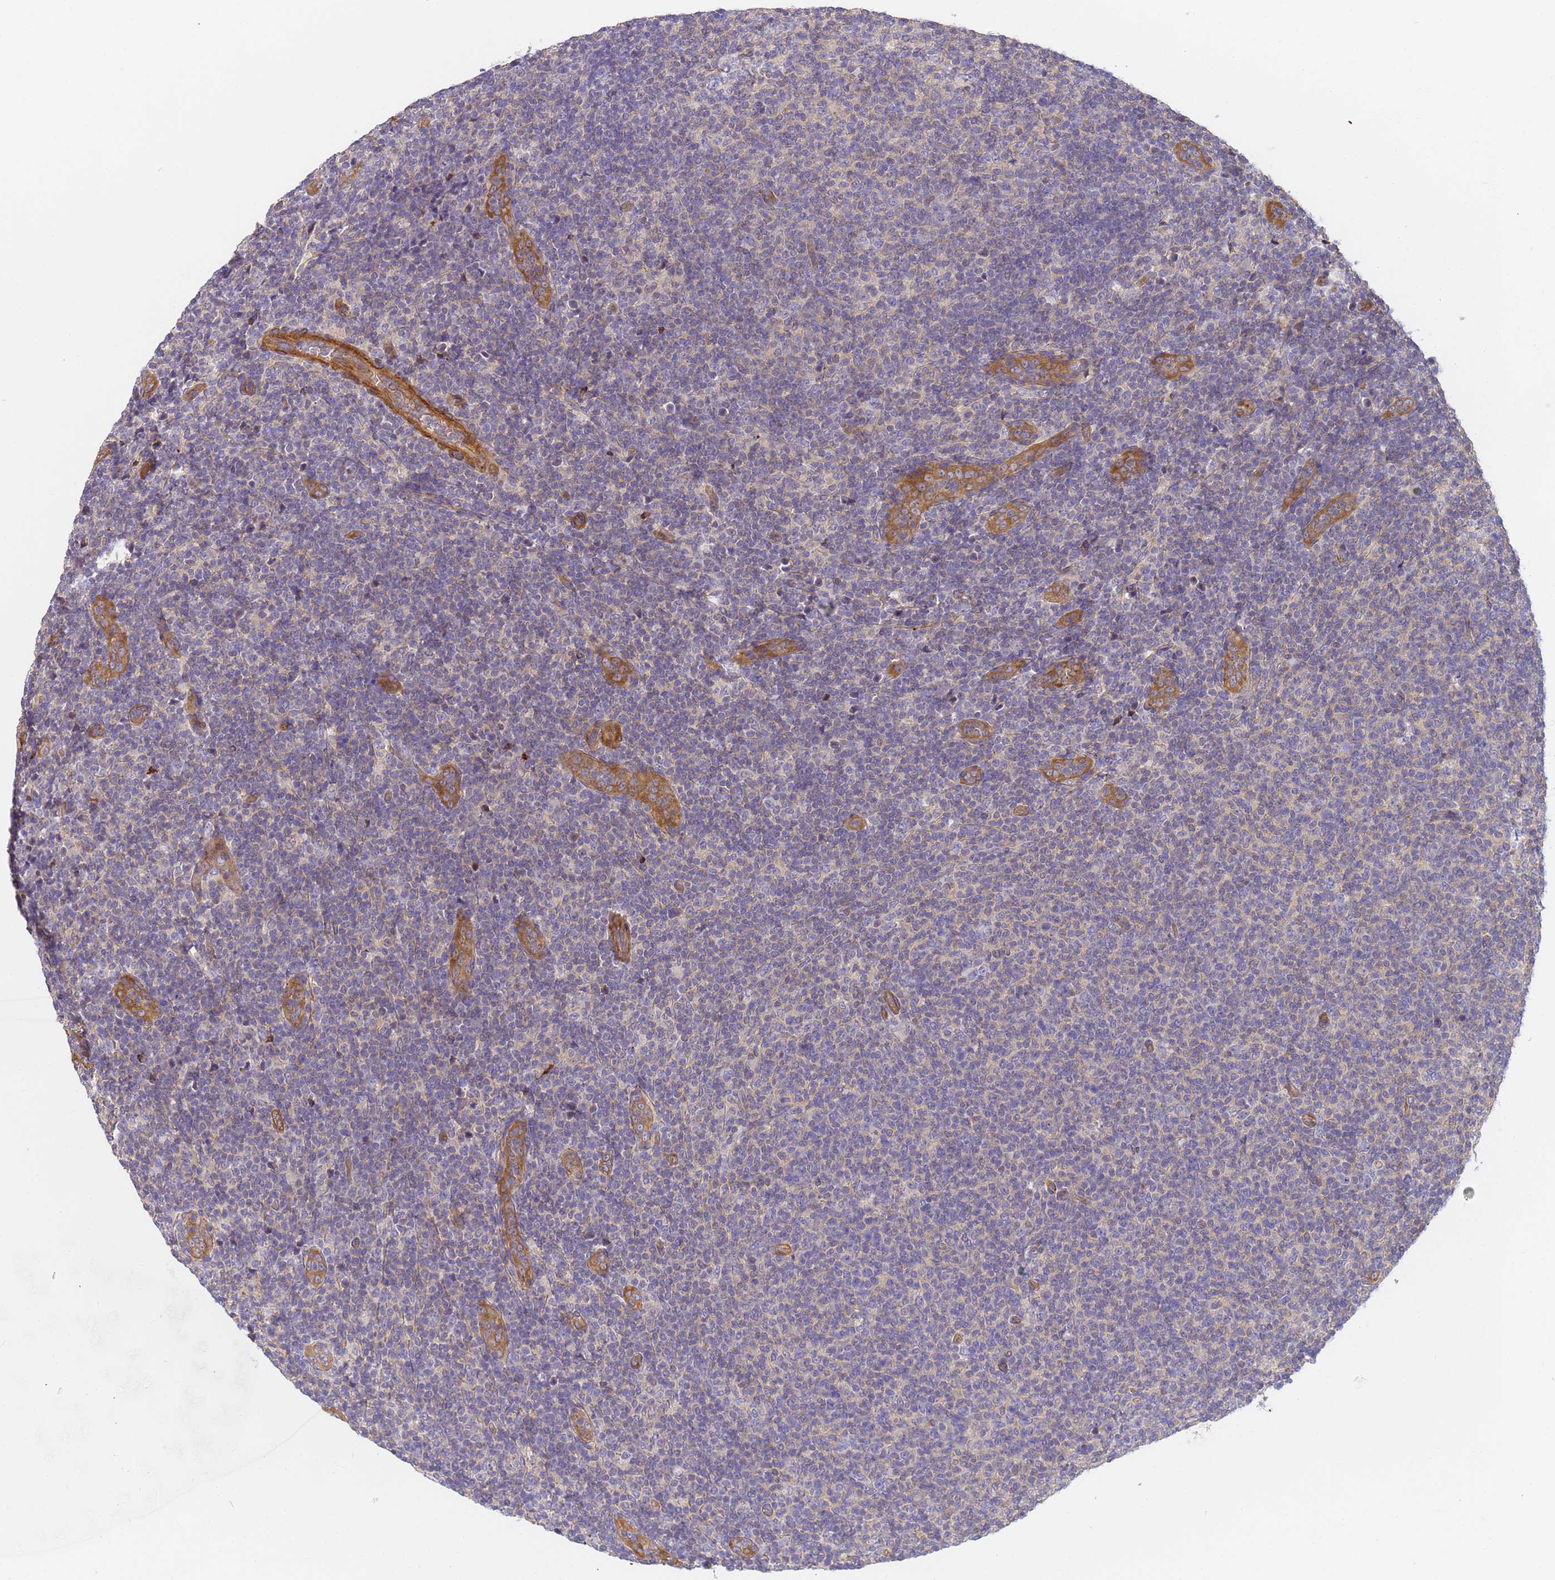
{"staining": {"intensity": "negative", "quantity": "none", "location": "none"}, "tissue": "lymphoma", "cell_type": "Tumor cells", "image_type": "cancer", "snomed": [{"axis": "morphology", "description": "Malignant lymphoma, non-Hodgkin's type, Low grade"}, {"axis": "topography", "description": "Lymph node"}], "caption": "There is no significant expression in tumor cells of lymphoma. (DAB (3,3'-diaminobenzidine) immunohistochemistry (IHC) with hematoxylin counter stain).", "gene": "MYL12A", "patient": {"sex": "male", "age": 66}}